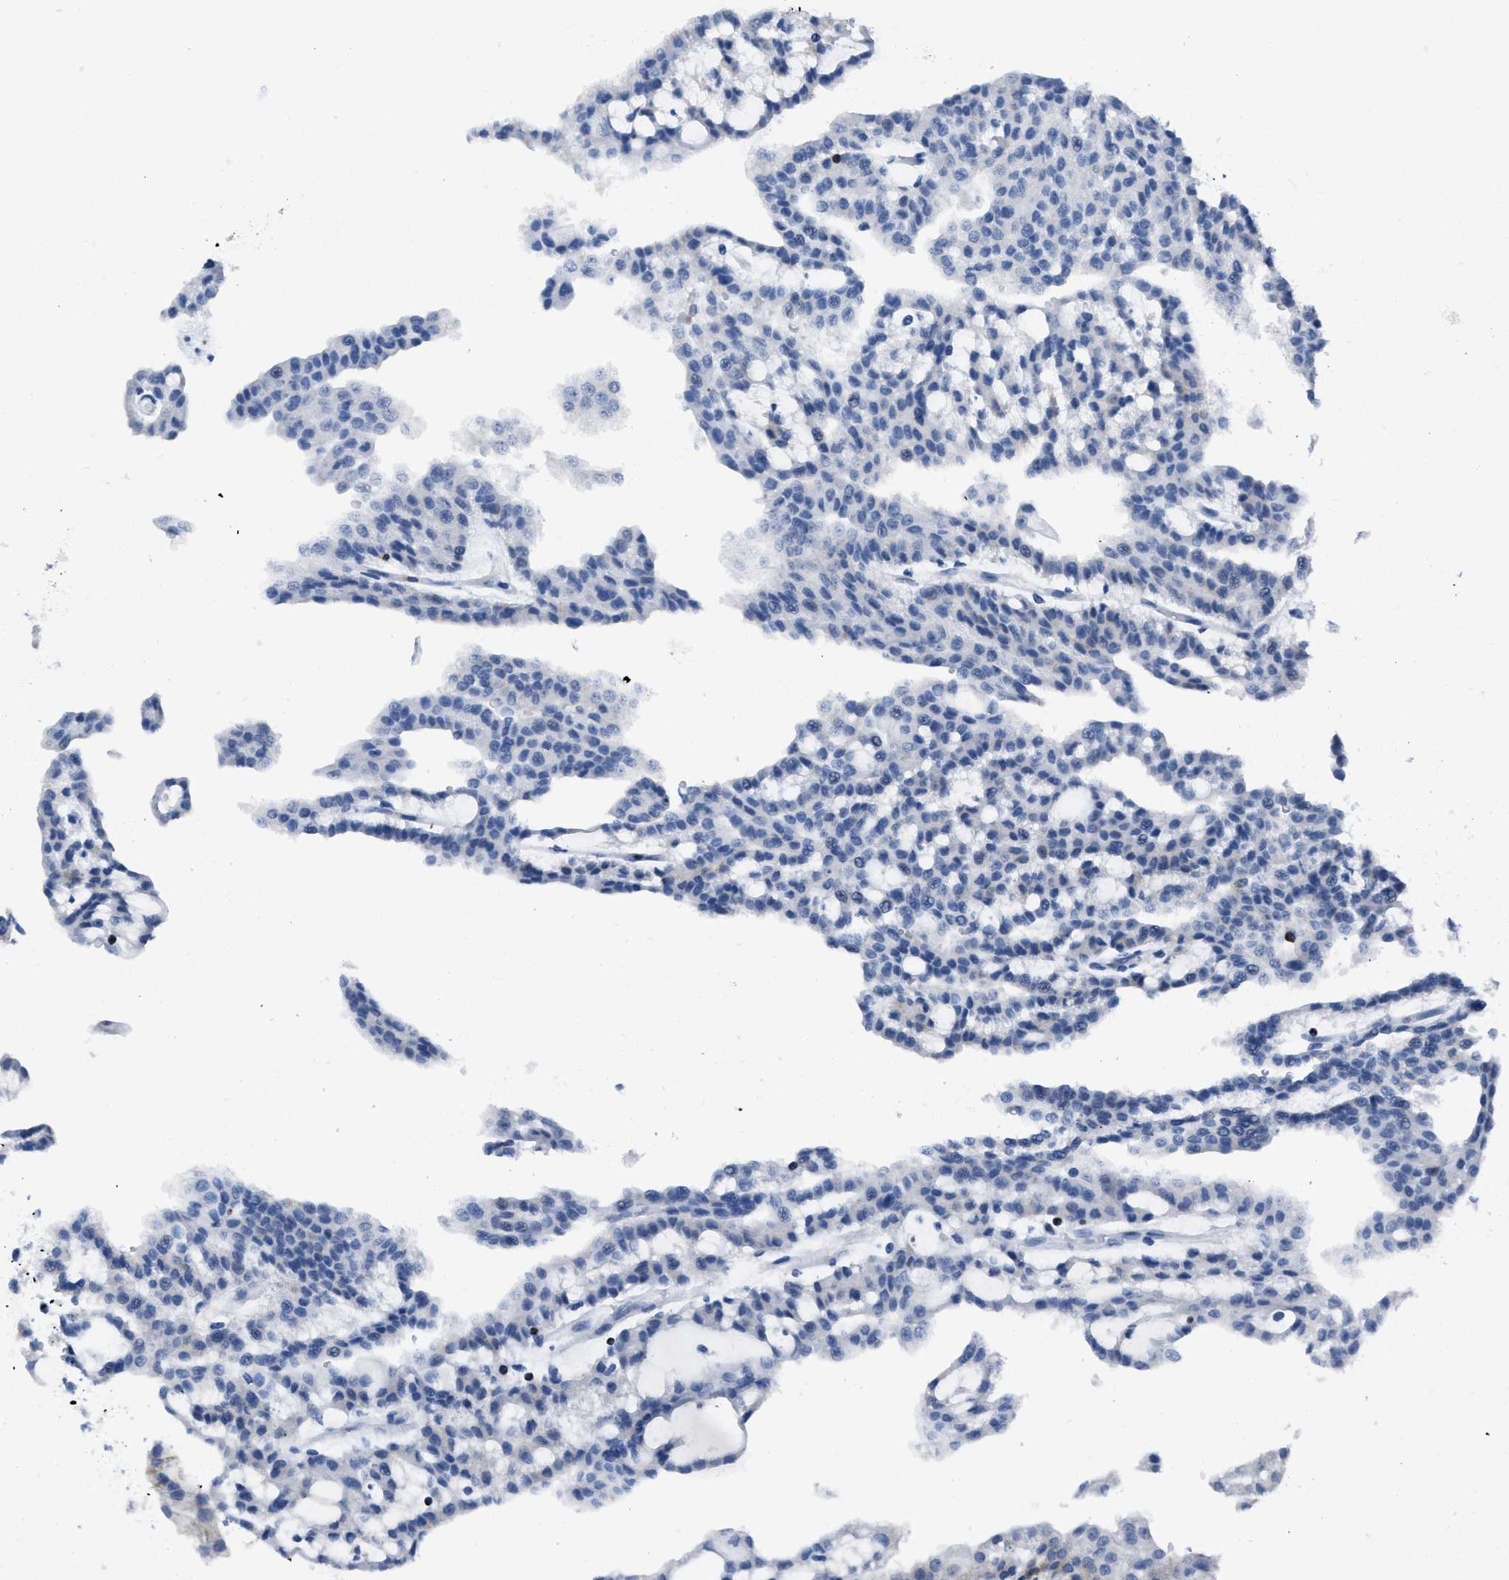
{"staining": {"intensity": "weak", "quantity": "<25%", "location": "cytoplasmic/membranous"}, "tissue": "renal cancer", "cell_type": "Tumor cells", "image_type": "cancer", "snomed": [{"axis": "morphology", "description": "Adenocarcinoma, NOS"}, {"axis": "topography", "description": "Kidney"}], "caption": "IHC micrograph of human renal adenocarcinoma stained for a protein (brown), which reveals no staining in tumor cells. (Brightfield microscopy of DAB (3,3'-diaminobenzidine) immunohistochemistry (IHC) at high magnification).", "gene": "ITGA3", "patient": {"sex": "male", "age": 63}}